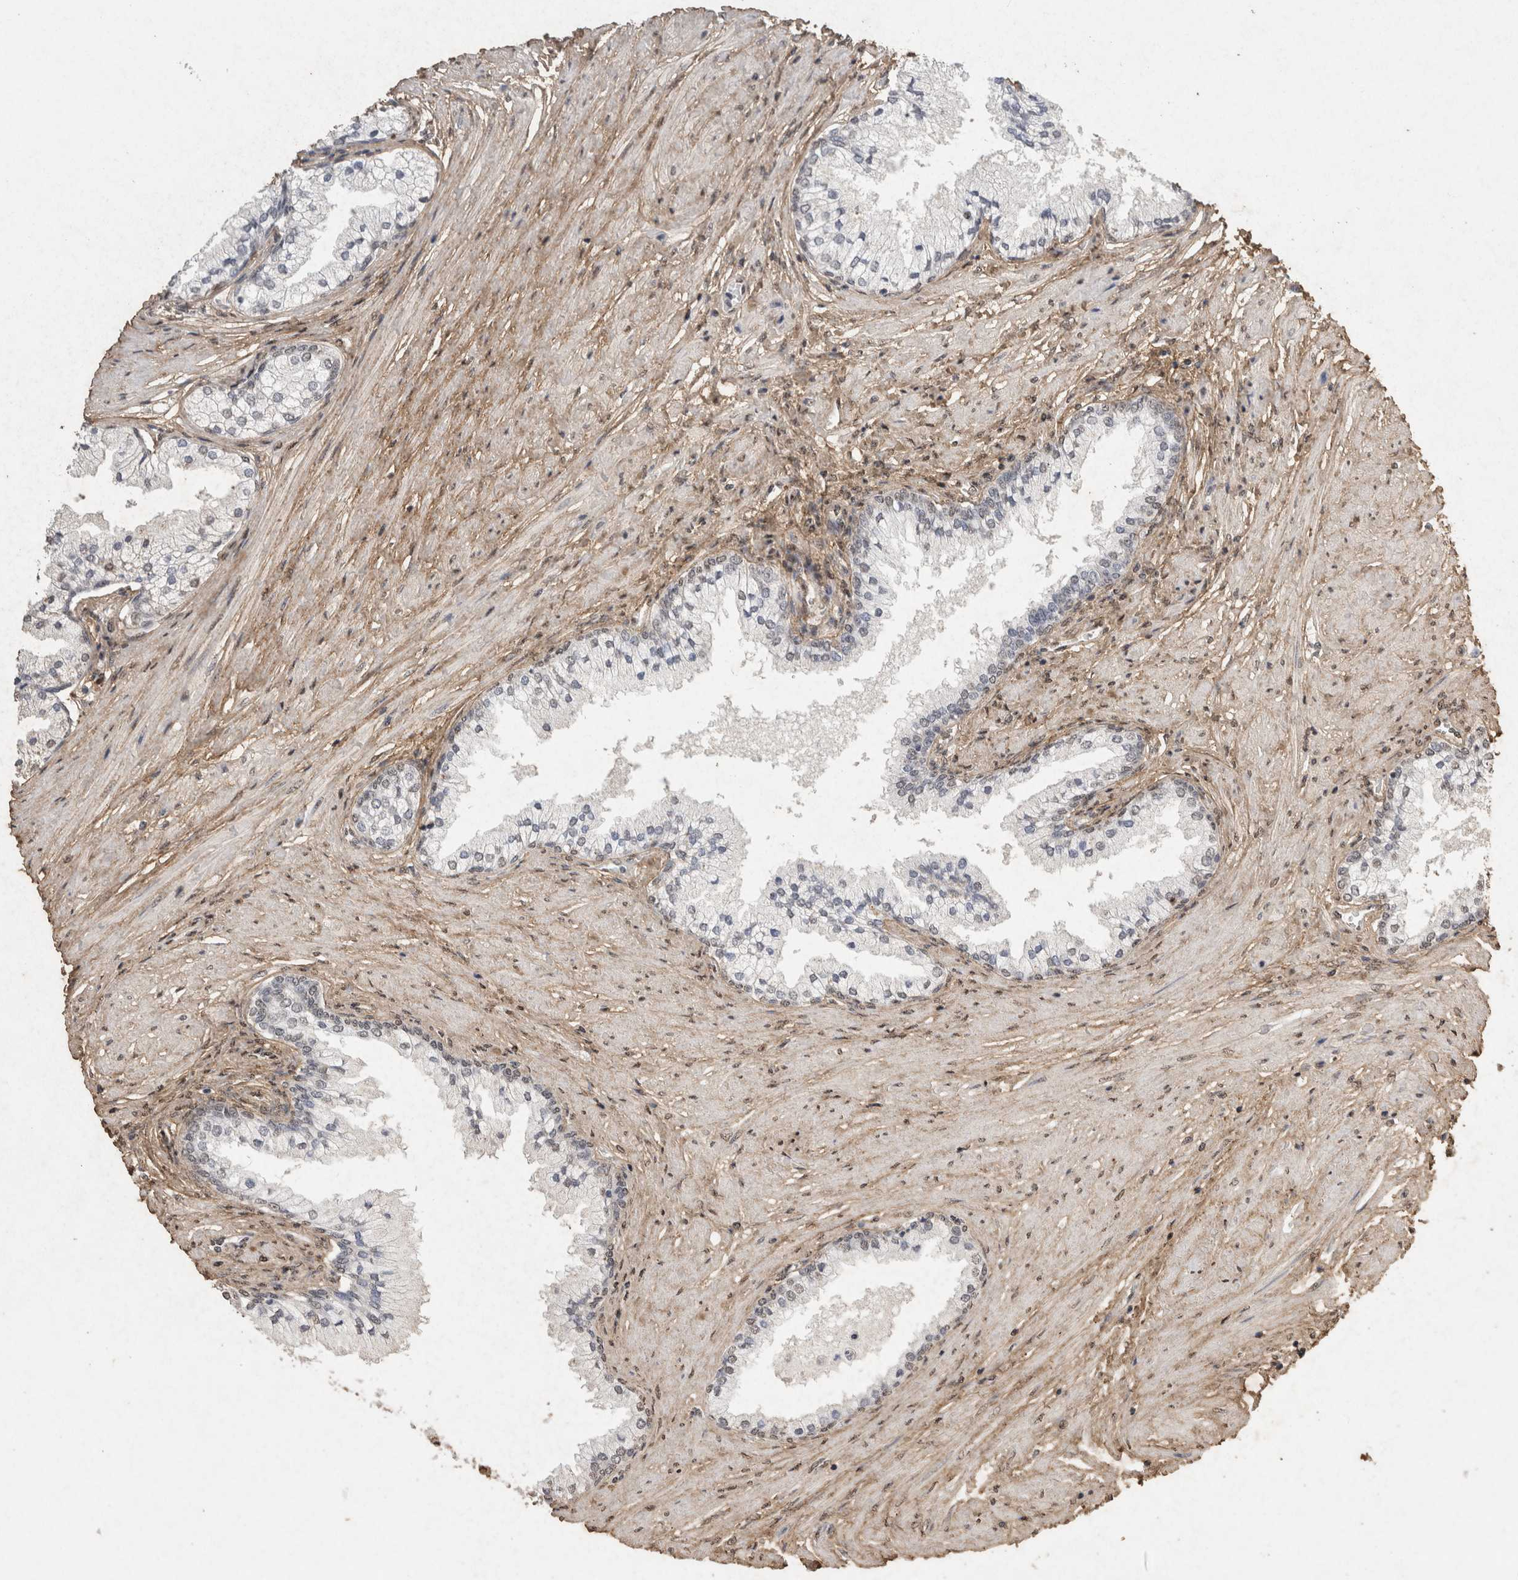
{"staining": {"intensity": "negative", "quantity": "none", "location": "none"}, "tissue": "prostate cancer", "cell_type": "Tumor cells", "image_type": "cancer", "snomed": [{"axis": "morphology", "description": "Adenocarcinoma, High grade"}, {"axis": "topography", "description": "Prostate"}], "caption": "The image displays no staining of tumor cells in prostate cancer (high-grade adenocarcinoma).", "gene": "C1QTNF5", "patient": {"sex": "male", "age": 61}}